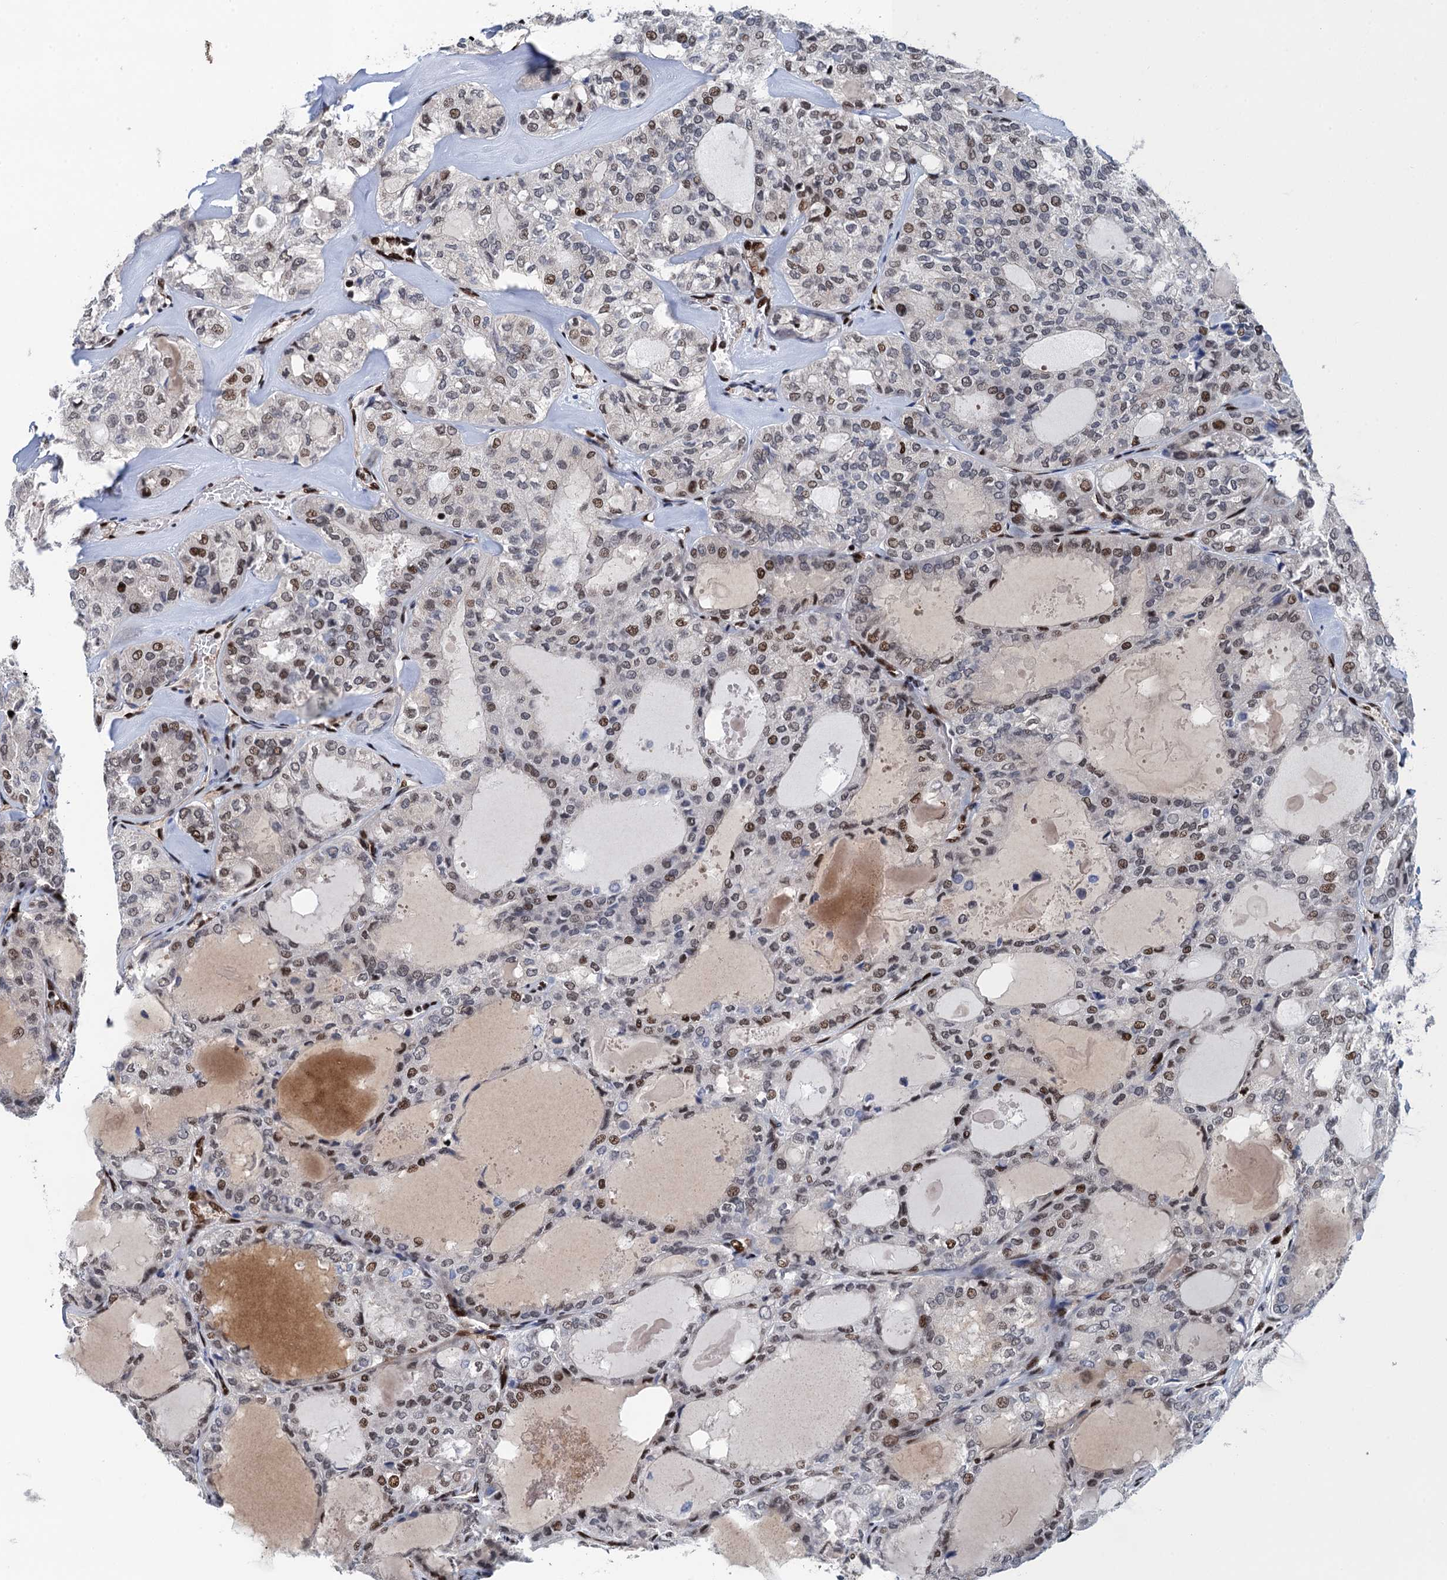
{"staining": {"intensity": "moderate", "quantity": "25%-75%", "location": "nuclear"}, "tissue": "thyroid cancer", "cell_type": "Tumor cells", "image_type": "cancer", "snomed": [{"axis": "morphology", "description": "Follicular adenoma carcinoma, NOS"}, {"axis": "topography", "description": "Thyroid gland"}], "caption": "IHC image of thyroid follicular adenoma carcinoma stained for a protein (brown), which reveals medium levels of moderate nuclear expression in approximately 25%-75% of tumor cells.", "gene": "PPP4R1", "patient": {"sex": "male", "age": 75}}